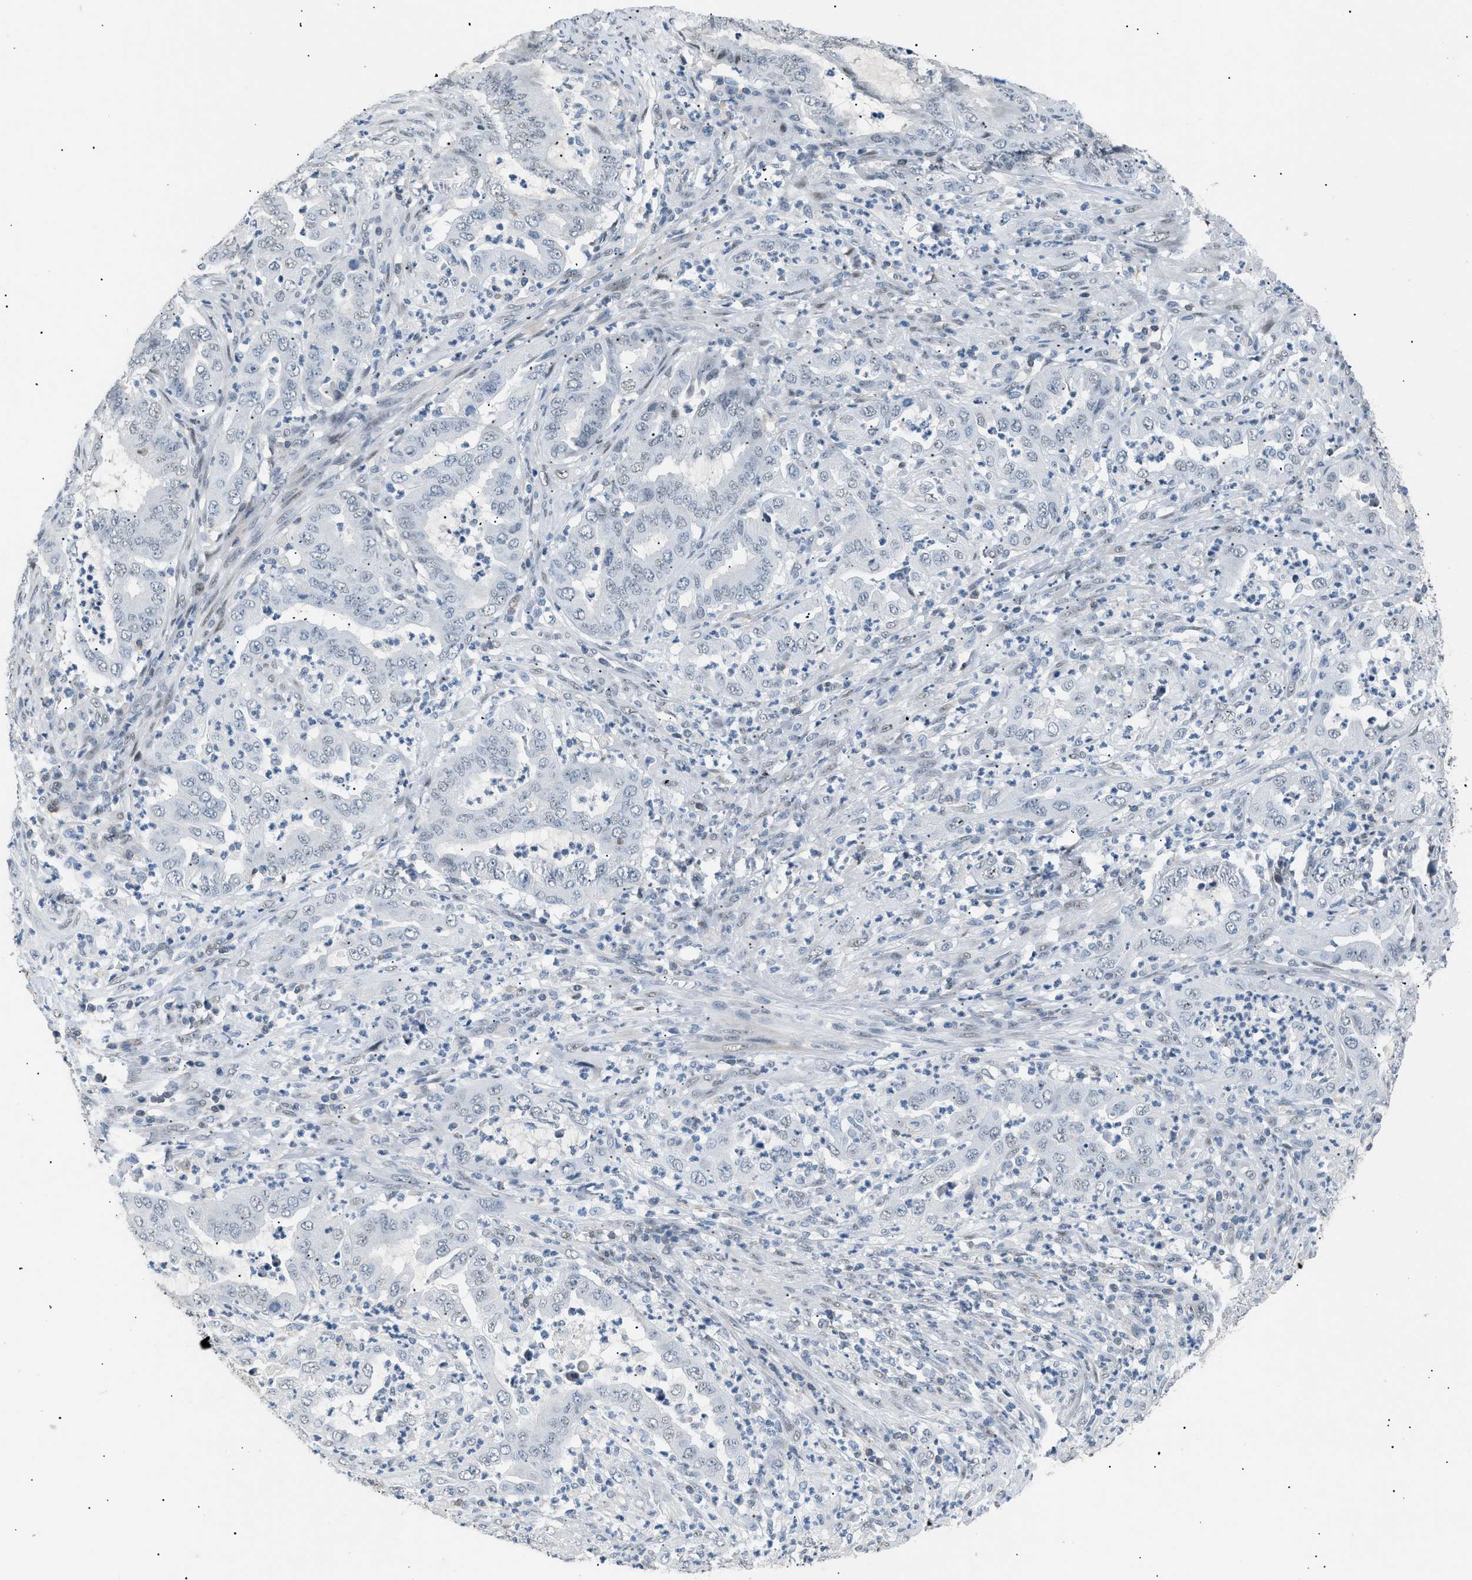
{"staining": {"intensity": "weak", "quantity": "<25%", "location": "nuclear"}, "tissue": "endometrial cancer", "cell_type": "Tumor cells", "image_type": "cancer", "snomed": [{"axis": "morphology", "description": "Adenocarcinoma, NOS"}, {"axis": "topography", "description": "Endometrium"}], "caption": "Immunohistochemistry (IHC) of endometrial adenocarcinoma shows no positivity in tumor cells.", "gene": "KCNC3", "patient": {"sex": "female", "age": 70}}